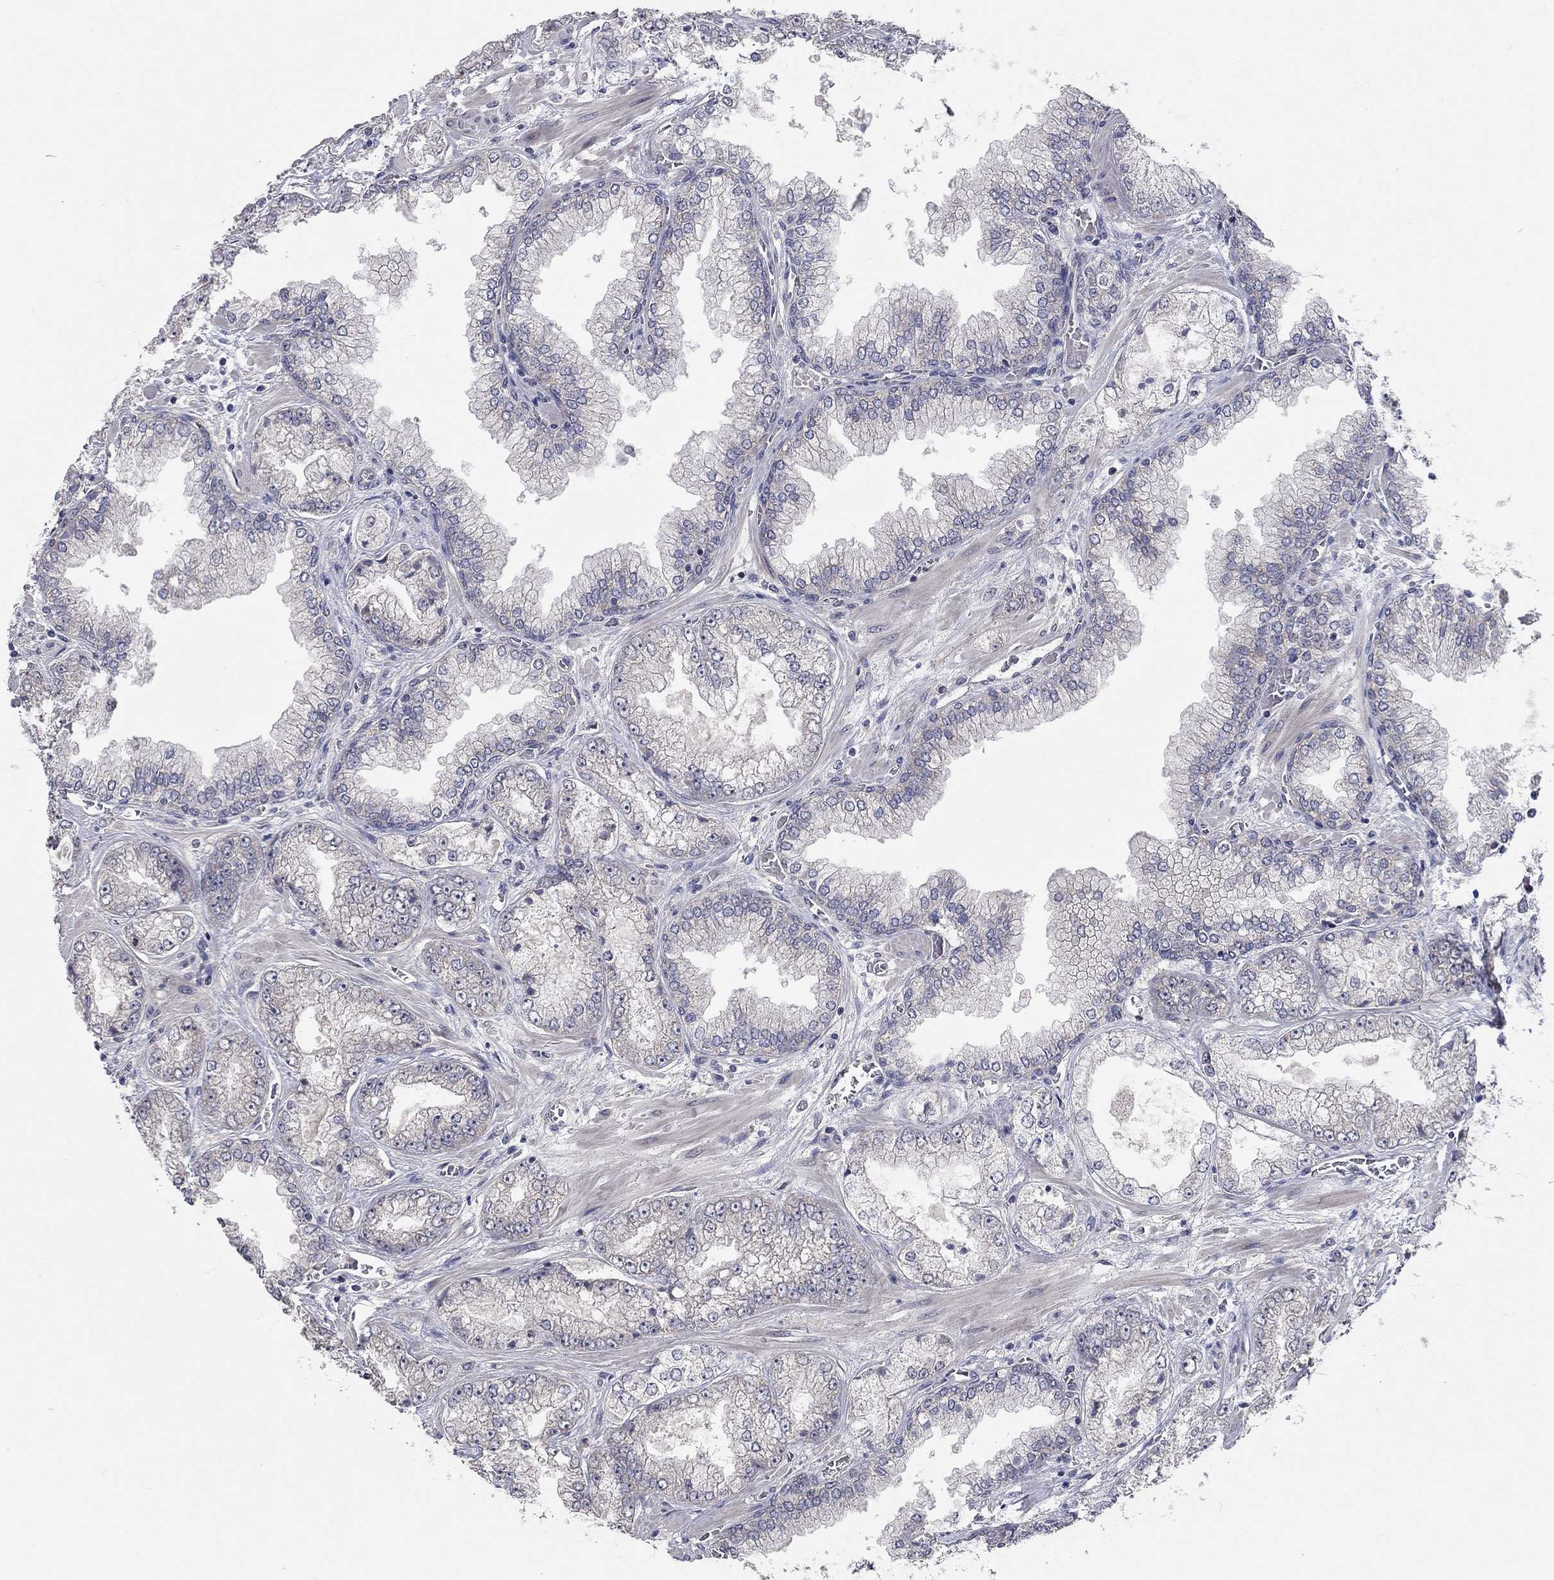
{"staining": {"intensity": "negative", "quantity": "none", "location": "none"}, "tissue": "prostate cancer", "cell_type": "Tumor cells", "image_type": "cancer", "snomed": [{"axis": "morphology", "description": "Adenocarcinoma, Low grade"}, {"axis": "topography", "description": "Prostate"}], "caption": "Tumor cells show no significant positivity in adenocarcinoma (low-grade) (prostate). (DAB immunohistochemistry, high magnification).", "gene": "WASF3", "patient": {"sex": "male", "age": 57}}